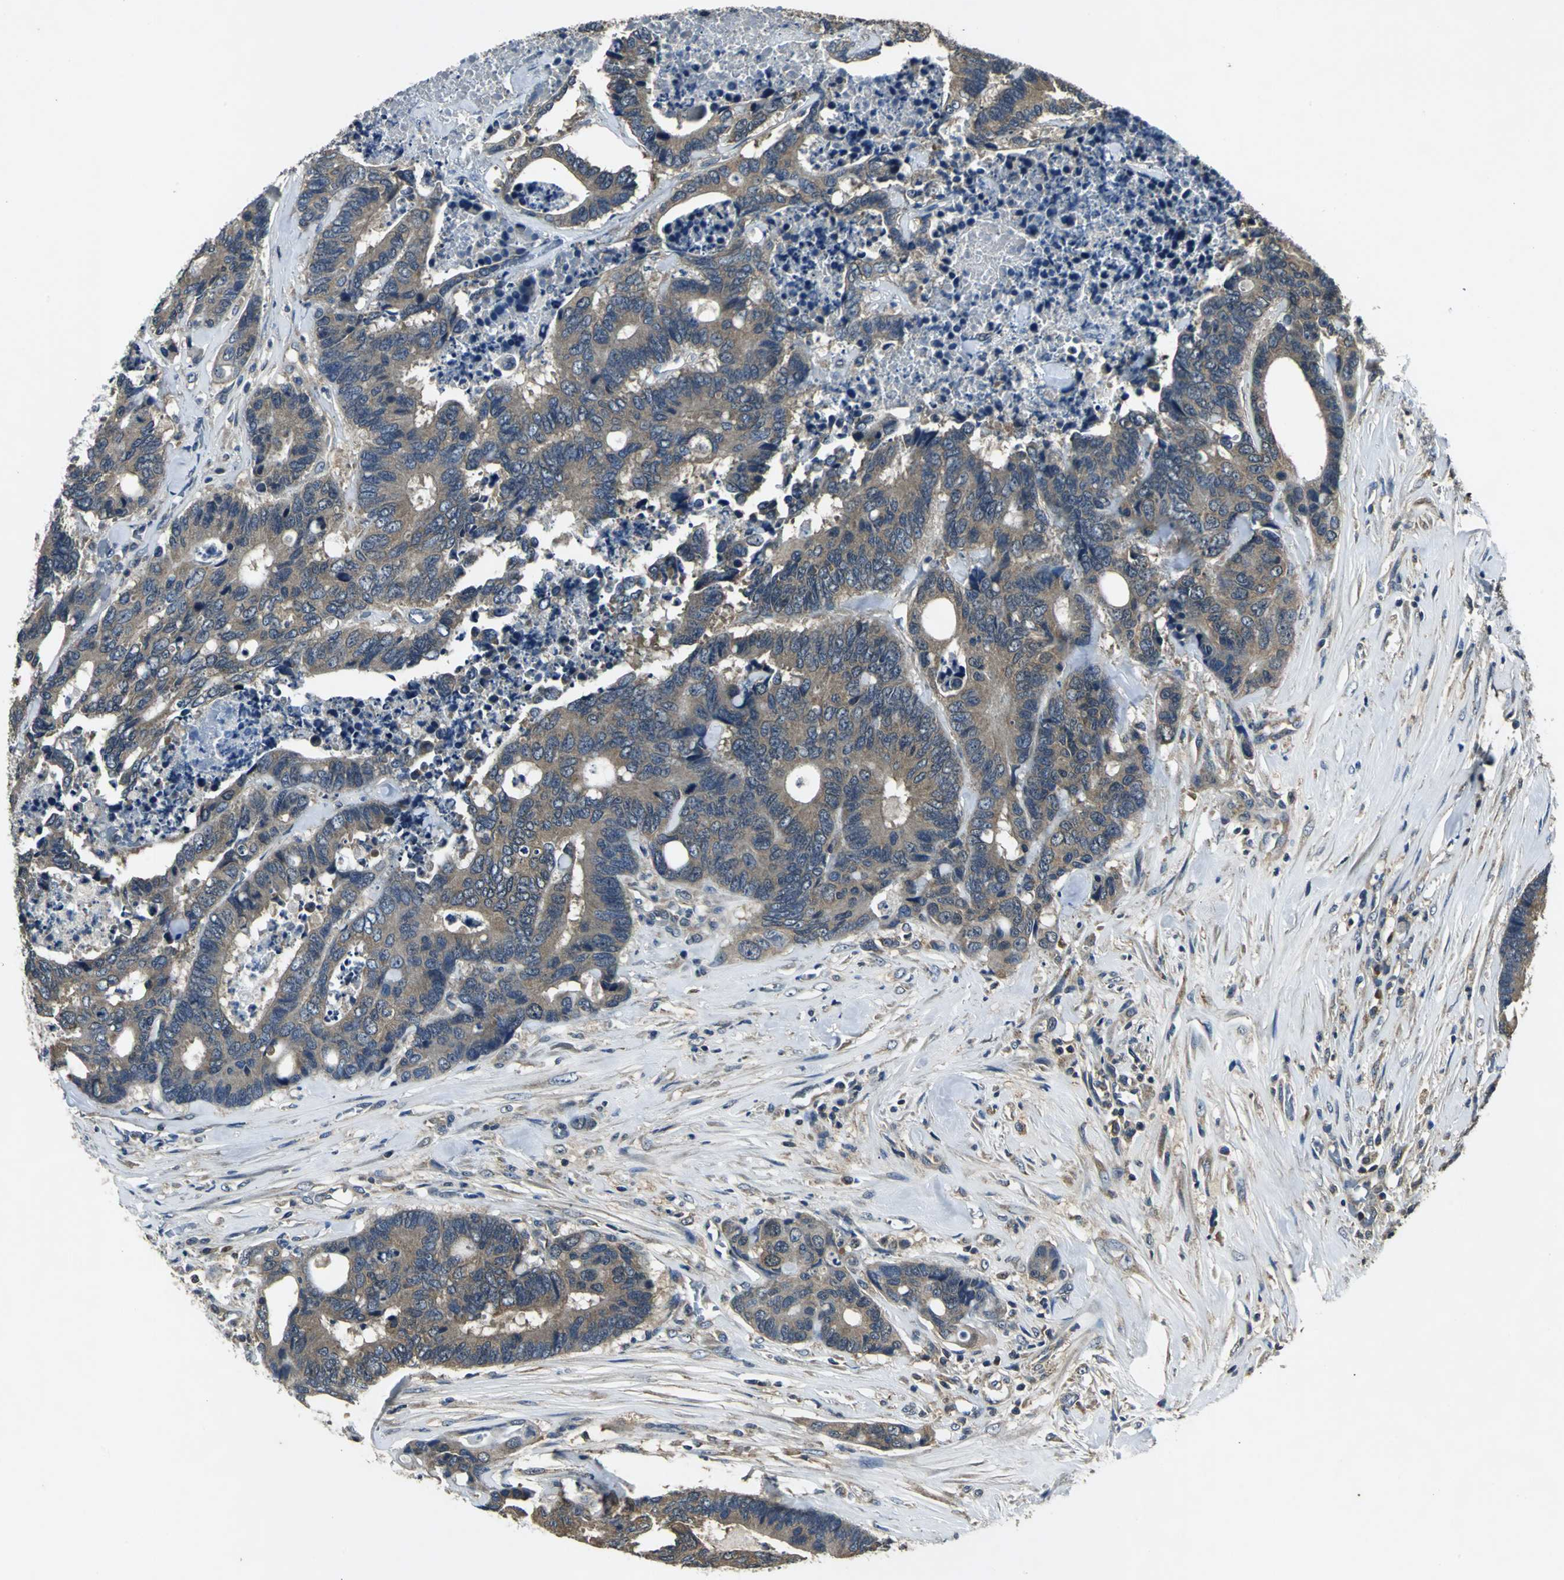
{"staining": {"intensity": "moderate", "quantity": ">75%", "location": "cytoplasmic/membranous"}, "tissue": "colorectal cancer", "cell_type": "Tumor cells", "image_type": "cancer", "snomed": [{"axis": "morphology", "description": "Adenocarcinoma, NOS"}, {"axis": "topography", "description": "Rectum"}], "caption": "Moderate cytoplasmic/membranous expression is present in approximately >75% of tumor cells in adenocarcinoma (colorectal). (DAB (3,3'-diaminobenzidine) IHC, brown staining for protein, blue staining for nuclei).", "gene": "IRF3", "patient": {"sex": "male", "age": 55}}